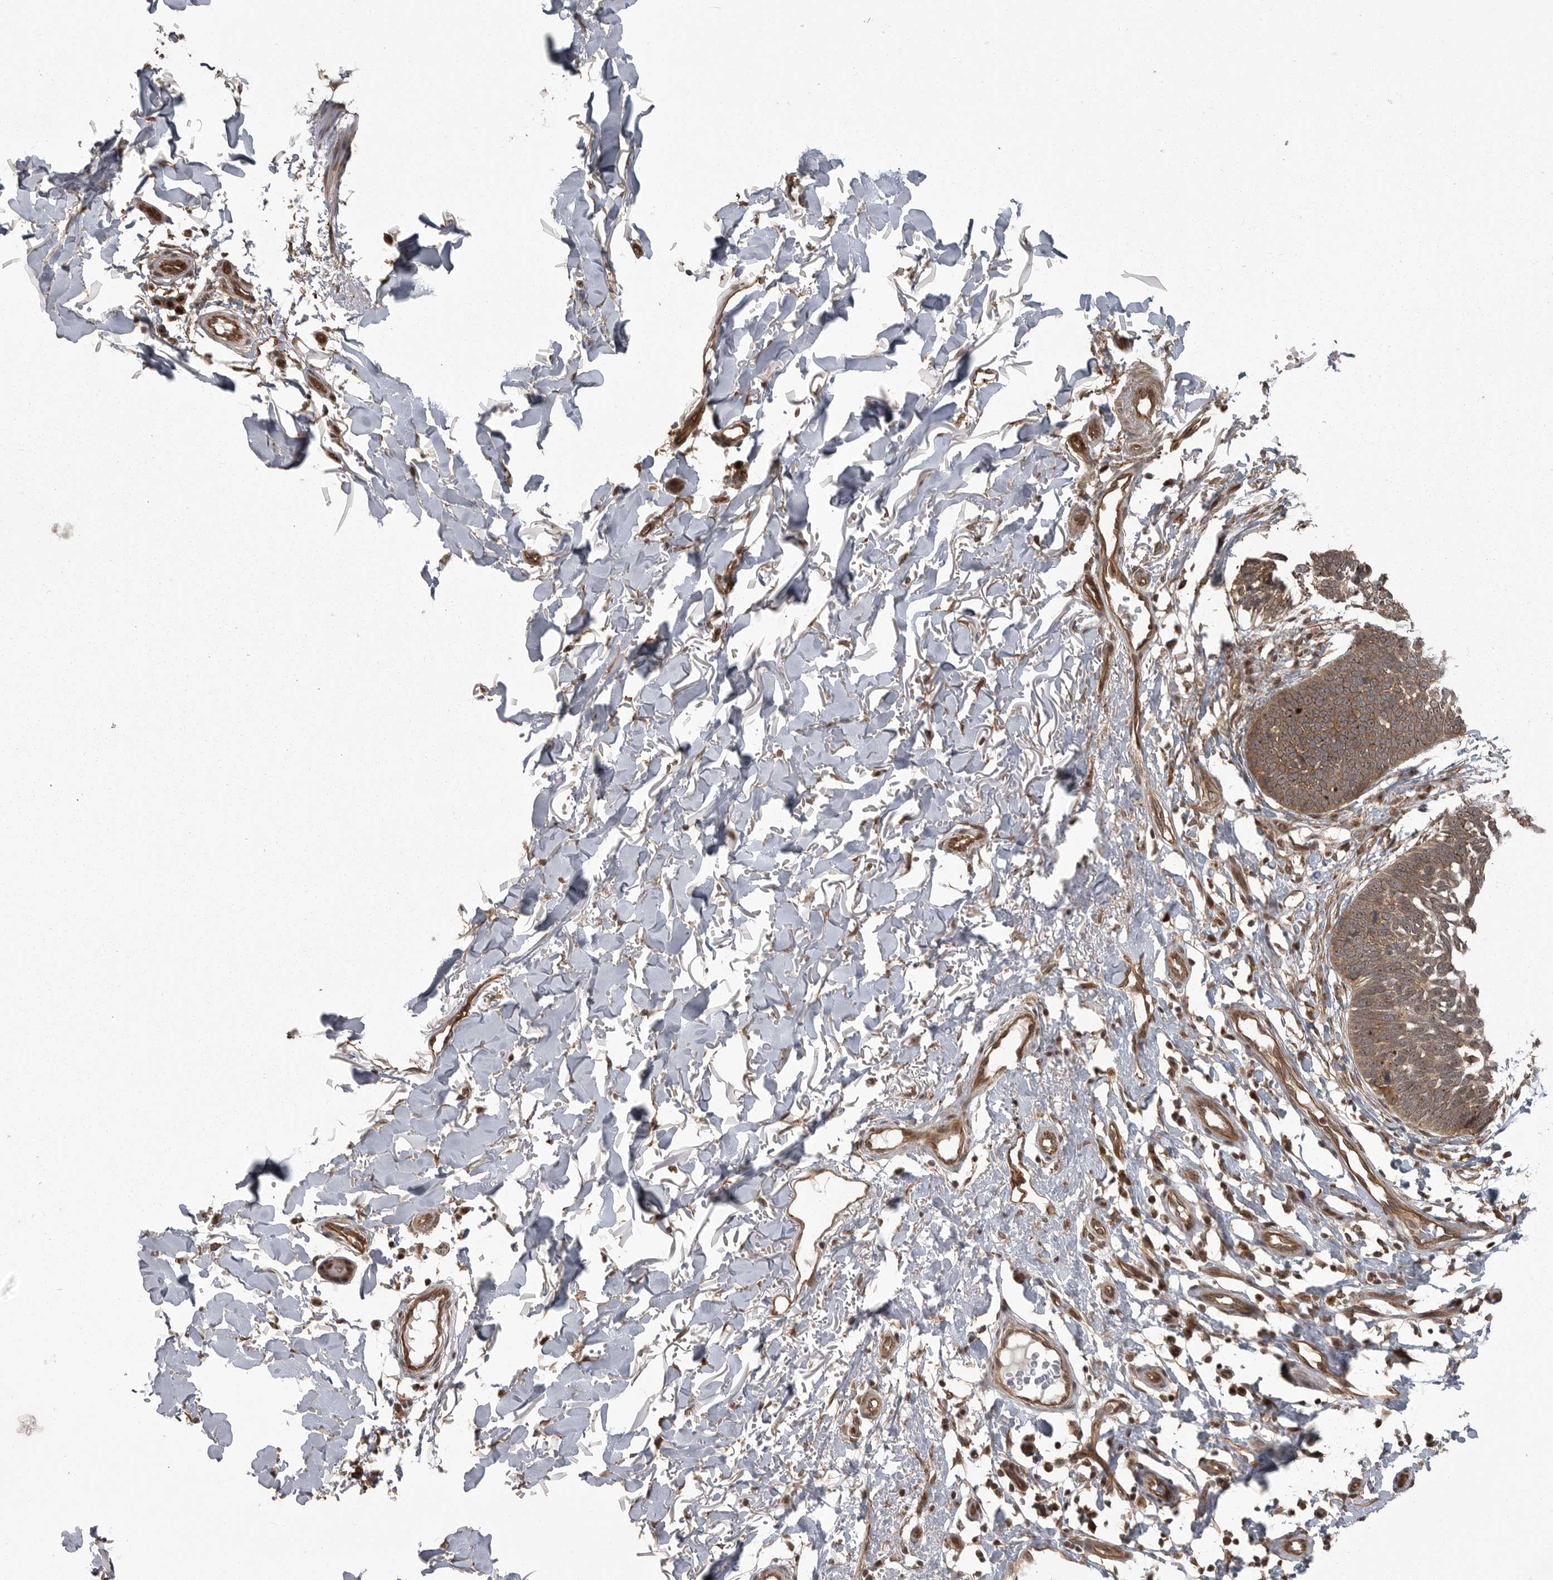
{"staining": {"intensity": "moderate", "quantity": ">75%", "location": "cytoplasmic/membranous"}, "tissue": "skin cancer", "cell_type": "Tumor cells", "image_type": "cancer", "snomed": [{"axis": "morphology", "description": "Normal tissue, NOS"}, {"axis": "morphology", "description": "Basal cell carcinoma"}, {"axis": "topography", "description": "Skin"}], "caption": "Skin basal cell carcinoma stained with immunohistochemistry exhibits moderate cytoplasmic/membranous positivity in about >75% of tumor cells.", "gene": "DNAJC8", "patient": {"sex": "male", "age": 77}}